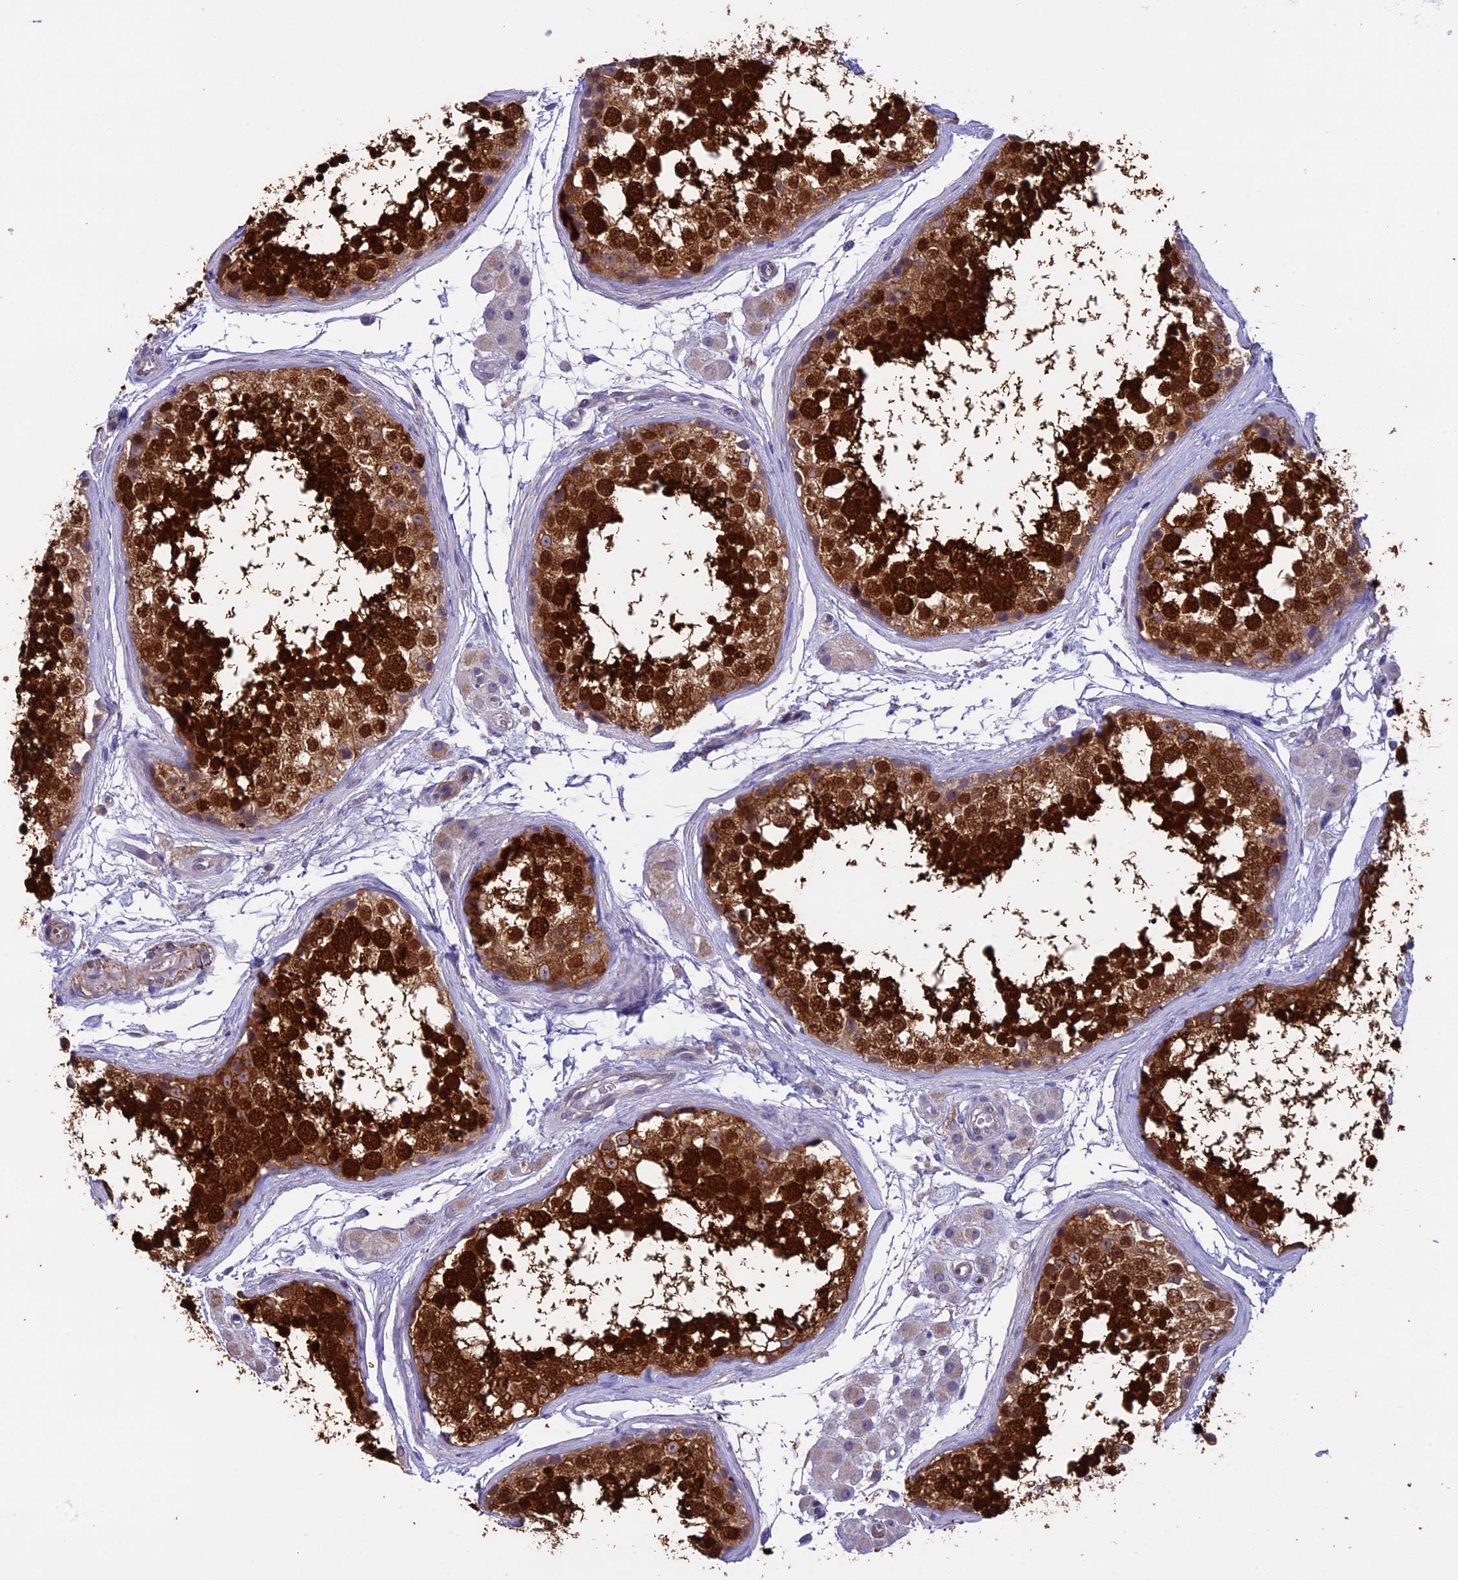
{"staining": {"intensity": "strong", "quantity": ">75%", "location": "cytoplasmic/membranous,nuclear"}, "tissue": "testis", "cell_type": "Cells in seminiferous ducts", "image_type": "normal", "snomed": [{"axis": "morphology", "description": "Normal tissue, NOS"}, {"axis": "topography", "description": "Testis"}], "caption": "IHC micrograph of benign testis: testis stained using immunohistochemistry (IHC) reveals high levels of strong protein expression localized specifically in the cytoplasmic/membranous,nuclear of cells in seminiferous ducts, appearing as a cytoplasmic/membranous,nuclear brown color.", "gene": "IGSF6", "patient": {"sex": "male", "age": 56}}